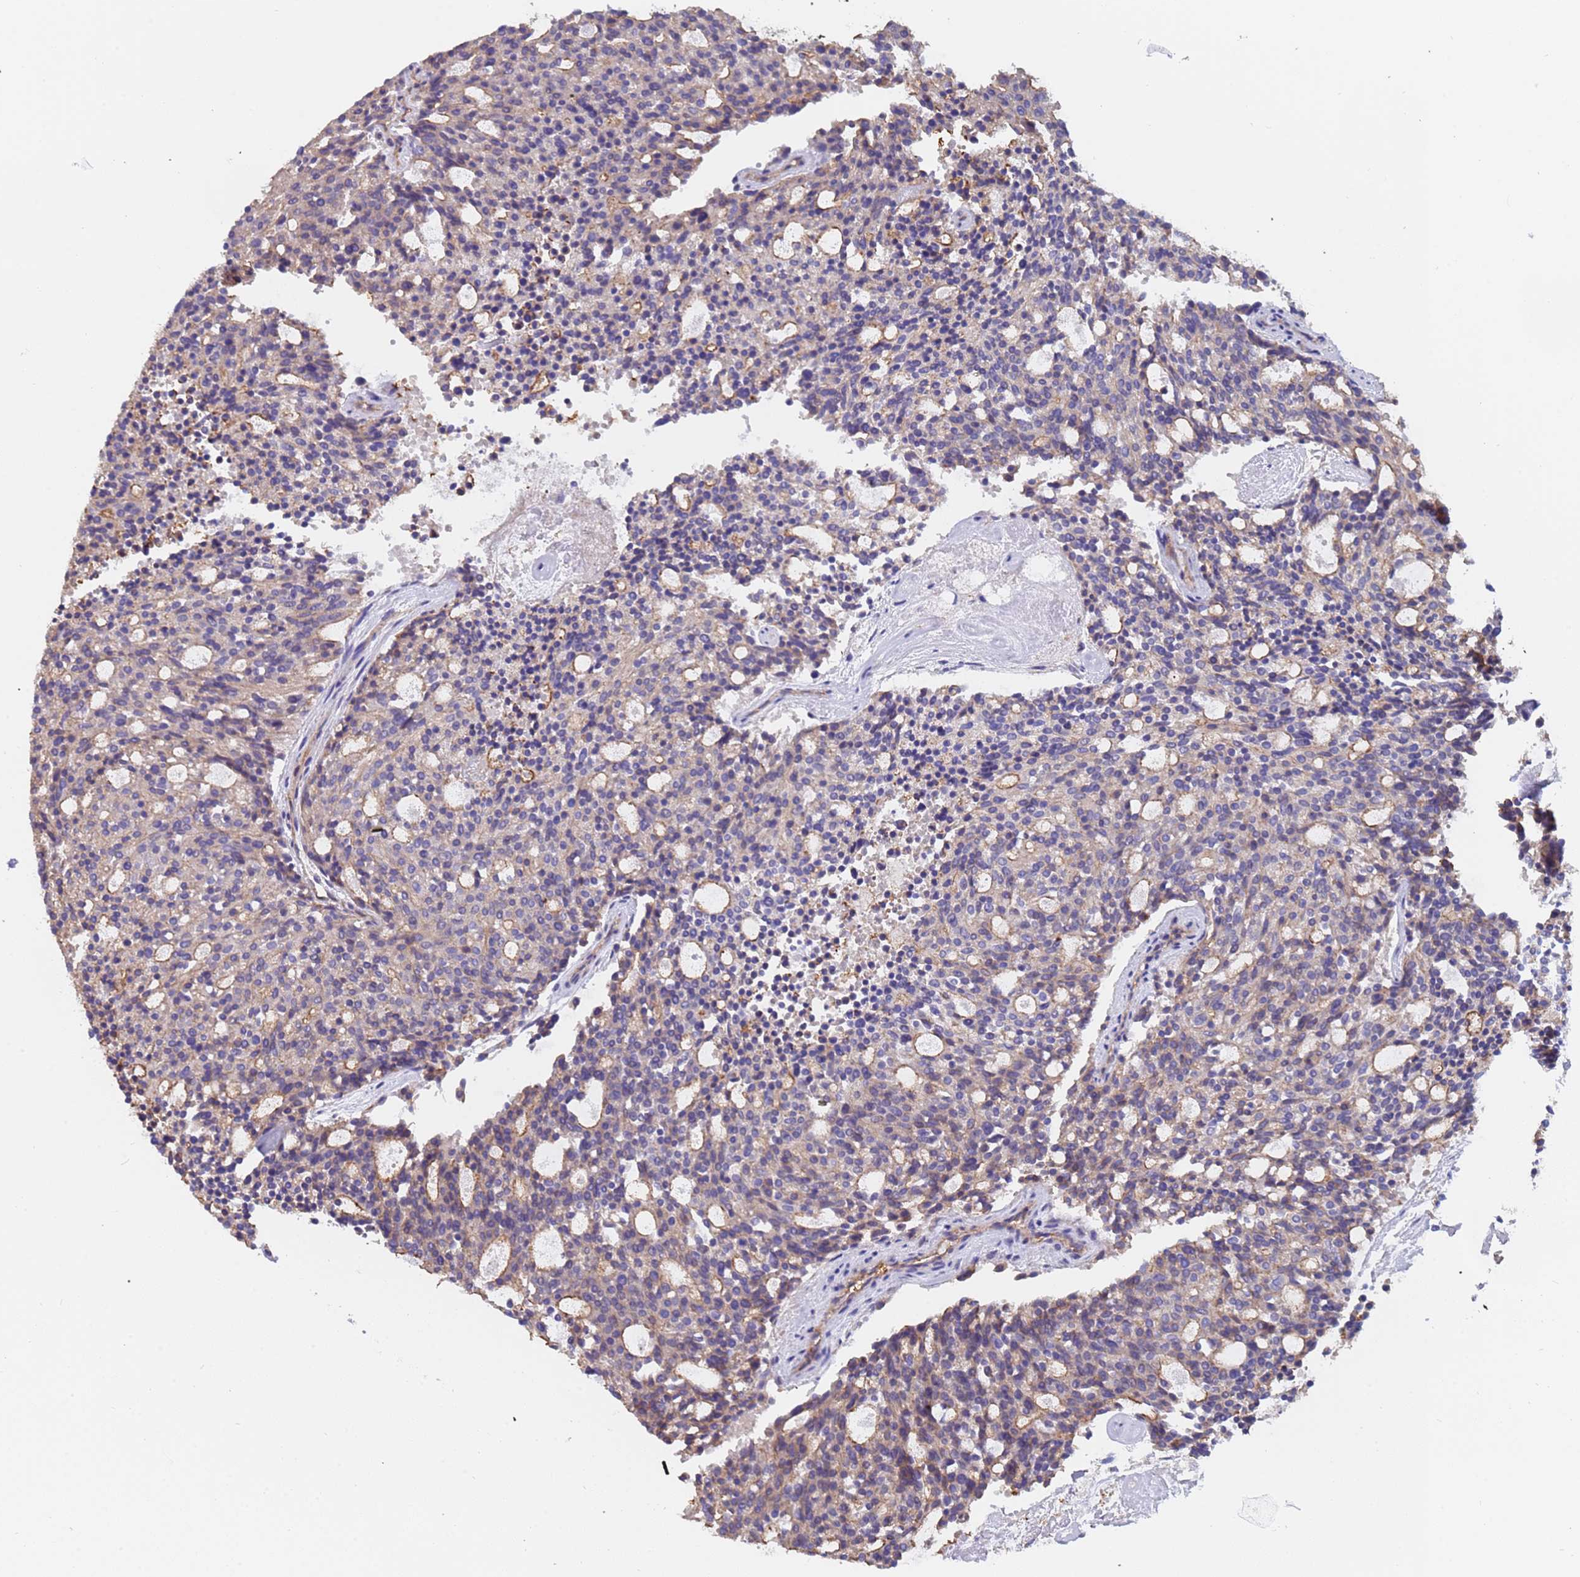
{"staining": {"intensity": "weak", "quantity": "<25%", "location": "cytoplasmic/membranous"}, "tissue": "carcinoid", "cell_type": "Tumor cells", "image_type": "cancer", "snomed": [{"axis": "morphology", "description": "Carcinoid, malignant, NOS"}, {"axis": "topography", "description": "Pancreas"}], "caption": "IHC of human carcinoid demonstrates no expression in tumor cells.", "gene": "ZNF248", "patient": {"sex": "female", "age": 54}}